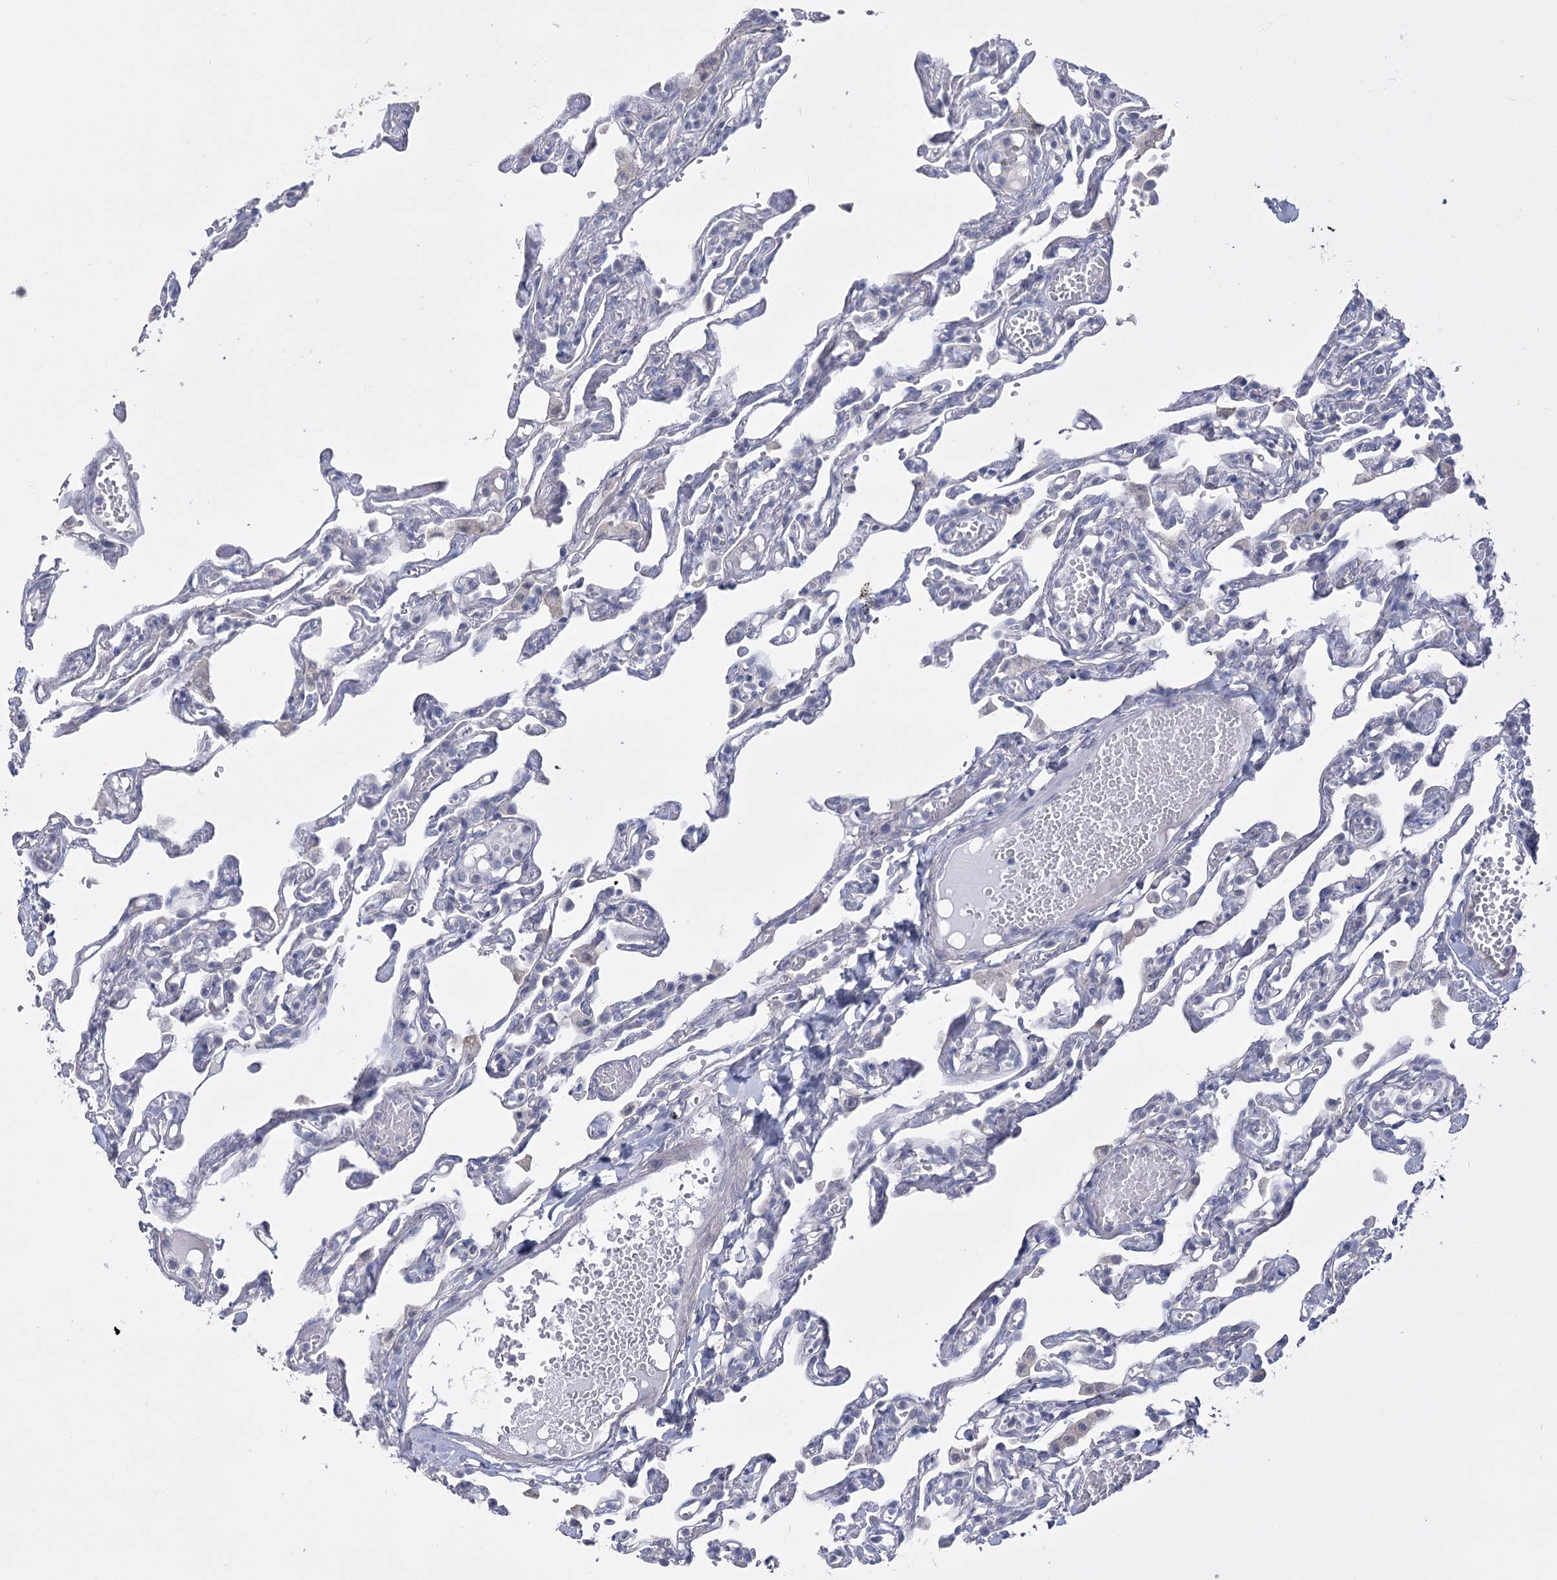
{"staining": {"intensity": "negative", "quantity": "none", "location": "none"}, "tissue": "lung", "cell_type": "Alveolar cells", "image_type": "normal", "snomed": [{"axis": "morphology", "description": "Normal tissue, NOS"}, {"axis": "topography", "description": "Lung"}], "caption": "This is a photomicrograph of immunohistochemistry (IHC) staining of unremarkable lung, which shows no staining in alveolar cells.", "gene": "USP11", "patient": {"sex": "male", "age": 21}}